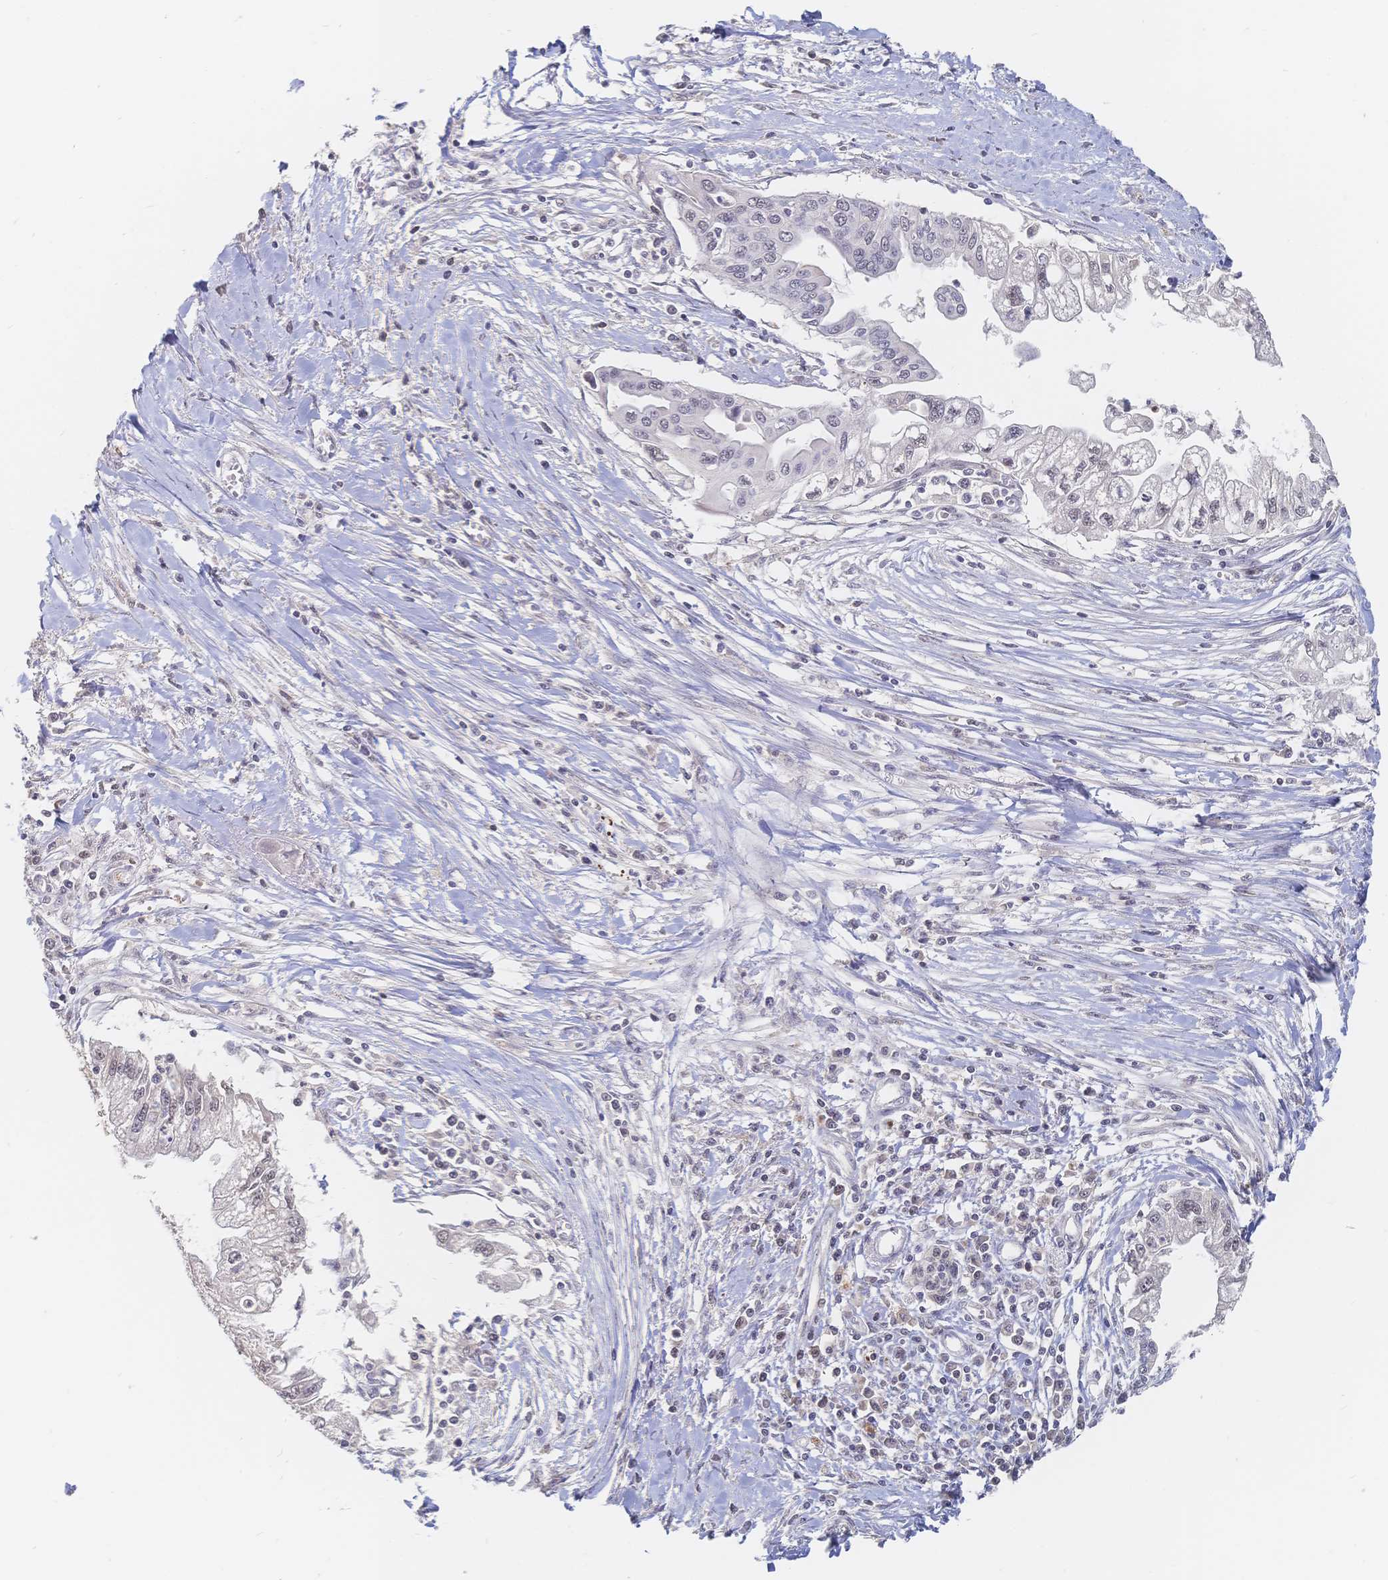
{"staining": {"intensity": "negative", "quantity": "none", "location": "none"}, "tissue": "pancreatic cancer", "cell_type": "Tumor cells", "image_type": "cancer", "snomed": [{"axis": "morphology", "description": "Adenocarcinoma, NOS"}, {"axis": "topography", "description": "Pancreas"}], "caption": "Immunohistochemical staining of human adenocarcinoma (pancreatic) demonstrates no significant positivity in tumor cells.", "gene": "LRP5", "patient": {"sex": "male", "age": 70}}